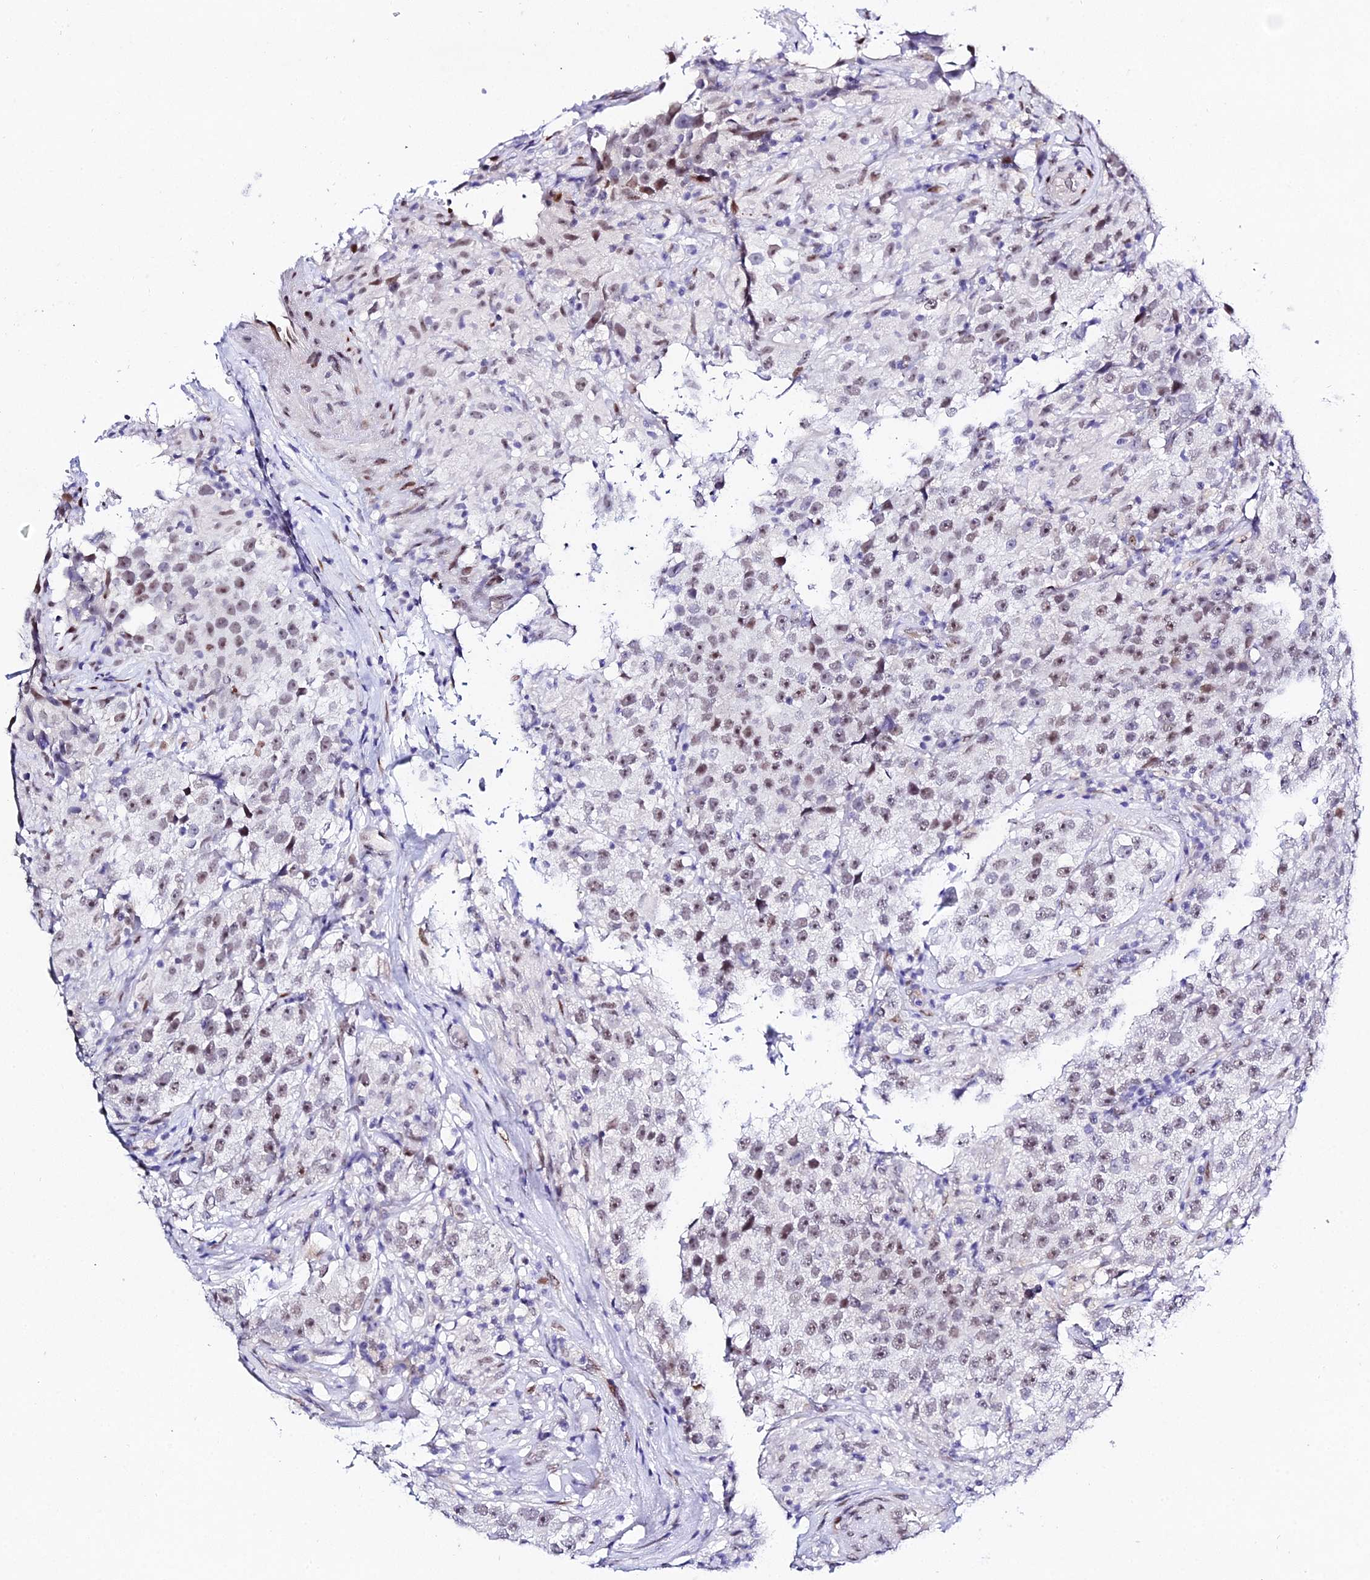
{"staining": {"intensity": "weak", "quantity": "25%-75%", "location": "nuclear"}, "tissue": "testis cancer", "cell_type": "Tumor cells", "image_type": "cancer", "snomed": [{"axis": "morphology", "description": "Seminoma, NOS"}, {"axis": "topography", "description": "Testis"}], "caption": "Immunohistochemical staining of seminoma (testis) displays weak nuclear protein staining in approximately 25%-75% of tumor cells. The protein is shown in brown color, while the nuclei are stained blue.", "gene": "POFUT2", "patient": {"sex": "male", "age": 46}}